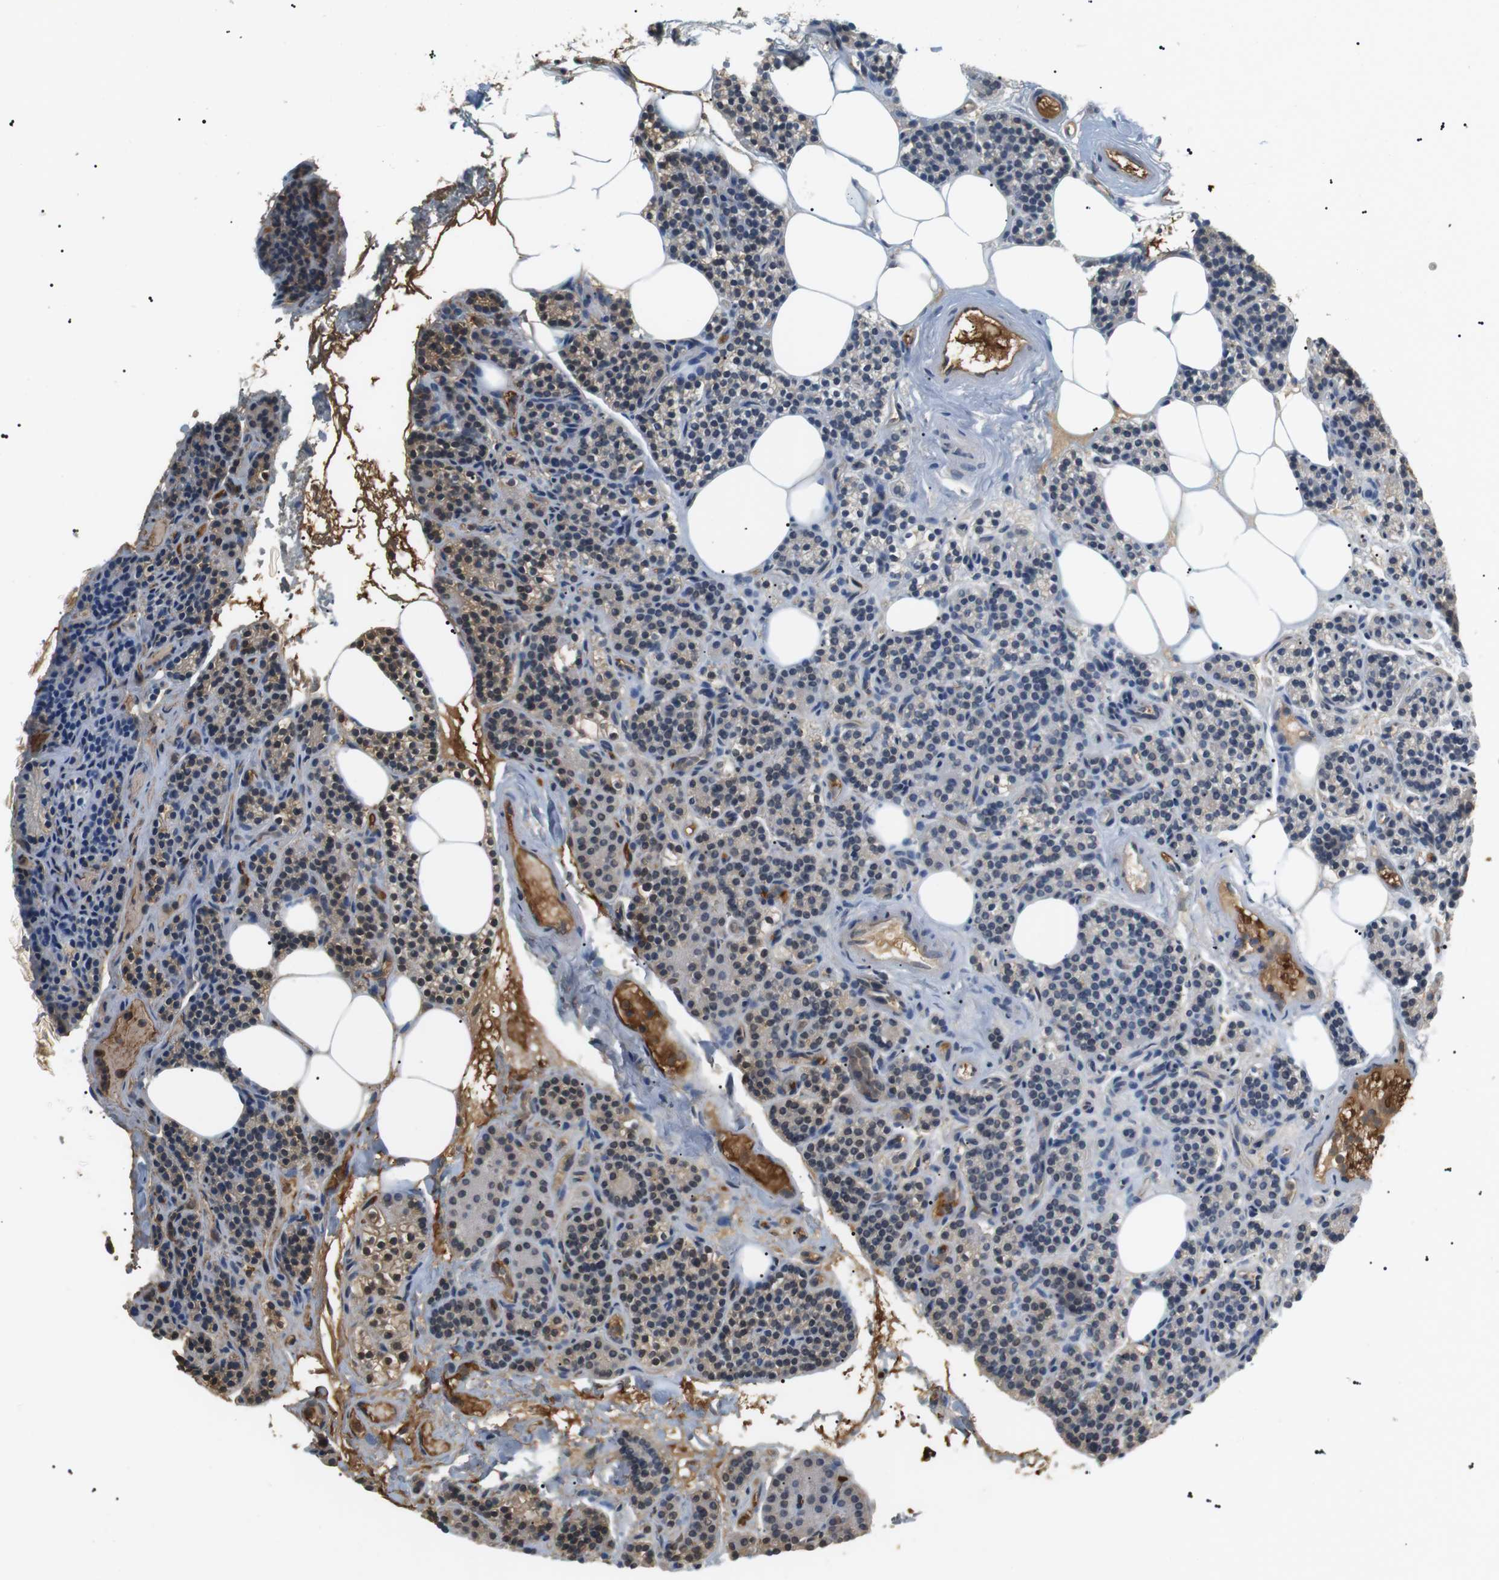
{"staining": {"intensity": "weak", "quantity": "<25%", "location": "cytoplasmic/membranous"}, "tissue": "parathyroid gland", "cell_type": "Glandular cells", "image_type": "normal", "snomed": [{"axis": "morphology", "description": "Normal tissue, NOS"}, {"axis": "morphology", "description": "Adenoma, NOS"}, {"axis": "topography", "description": "Parathyroid gland"}], "caption": "Immunohistochemical staining of benign parathyroid gland displays no significant staining in glandular cells. (Immunohistochemistry (ihc), brightfield microscopy, high magnification).", "gene": "ADCY10", "patient": {"sex": "female", "age": 74}}